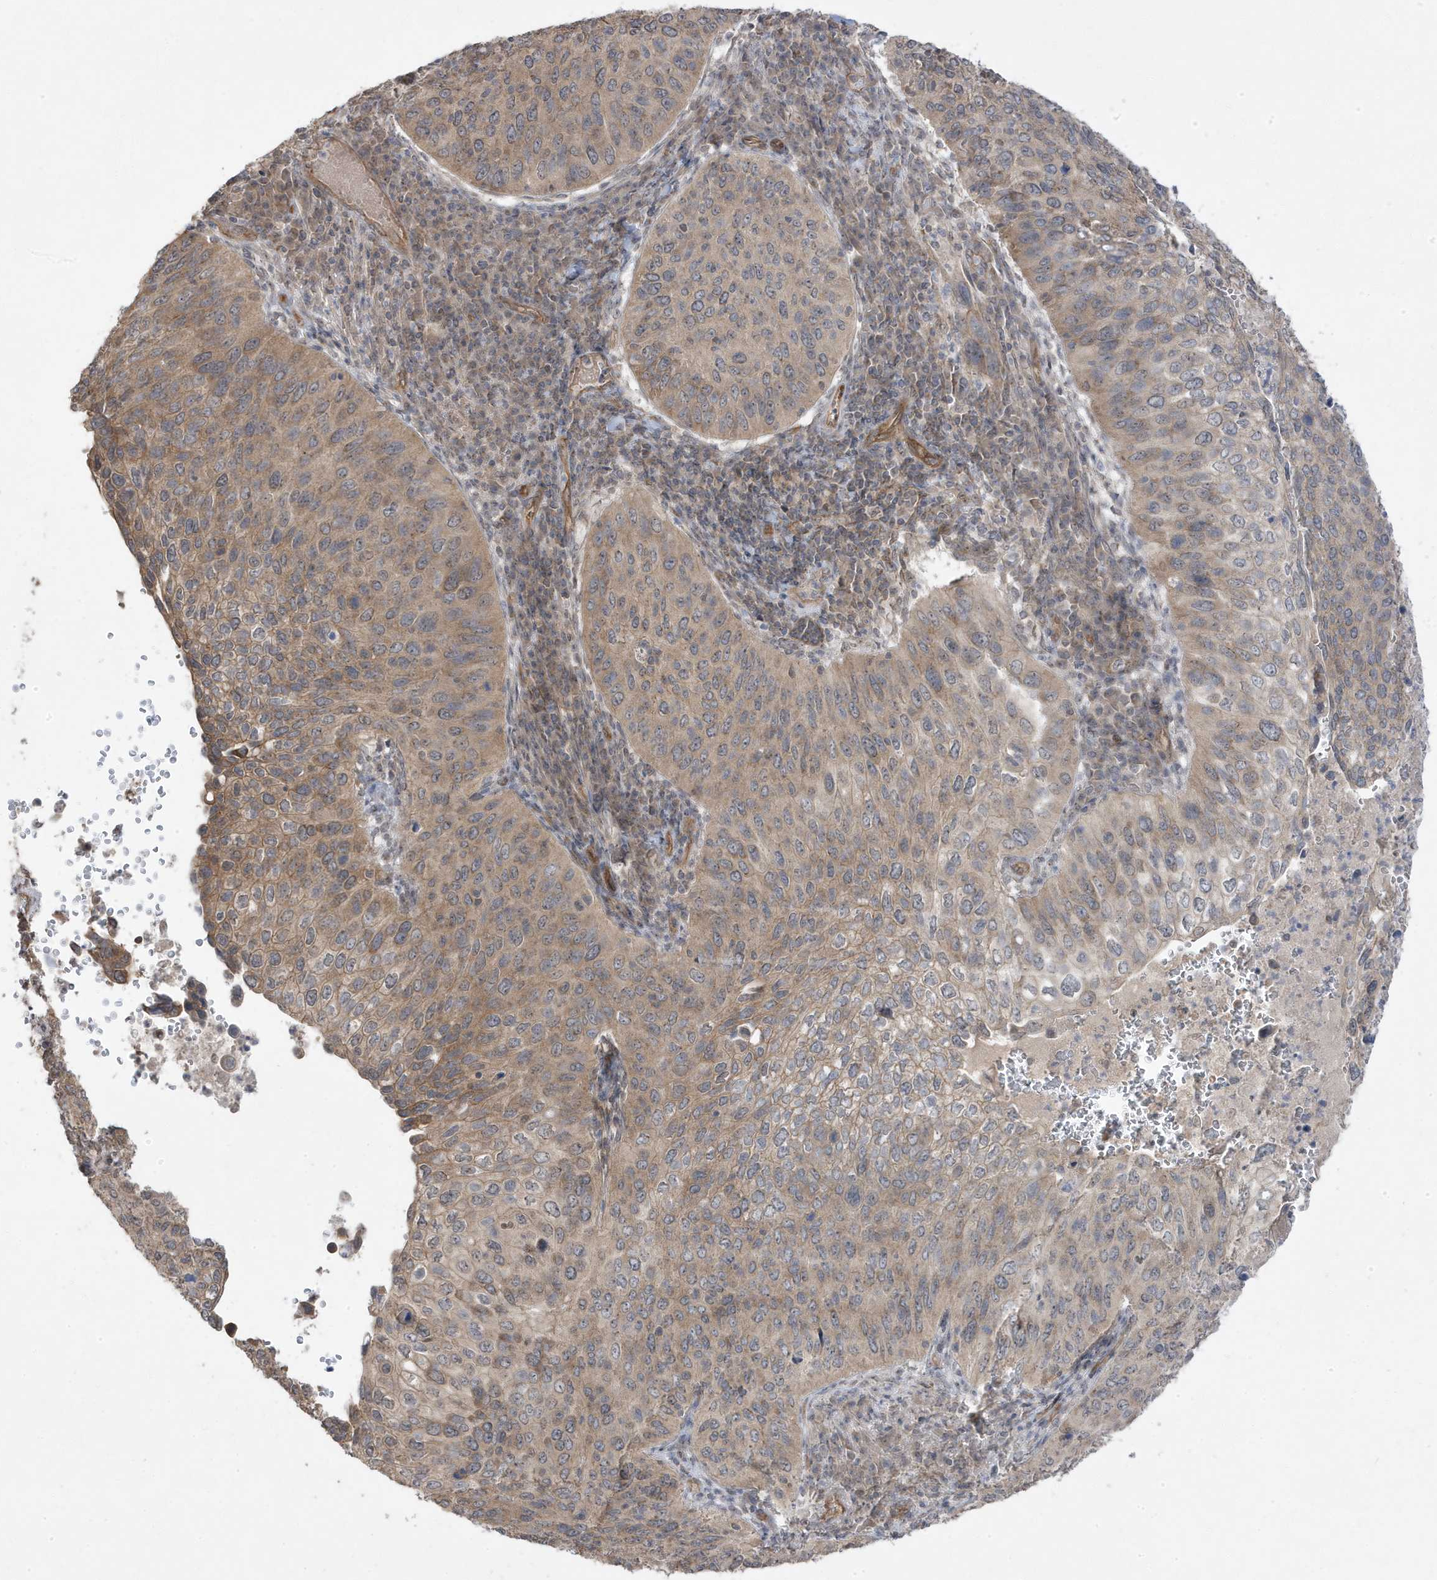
{"staining": {"intensity": "weak", "quantity": "25%-75%", "location": "cytoplasmic/membranous"}, "tissue": "cervical cancer", "cell_type": "Tumor cells", "image_type": "cancer", "snomed": [{"axis": "morphology", "description": "Squamous cell carcinoma, NOS"}, {"axis": "topography", "description": "Cervix"}], "caption": "Protein expression analysis of human cervical squamous cell carcinoma reveals weak cytoplasmic/membranous positivity in approximately 25%-75% of tumor cells.", "gene": "DNAJC12", "patient": {"sex": "female", "age": 38}}